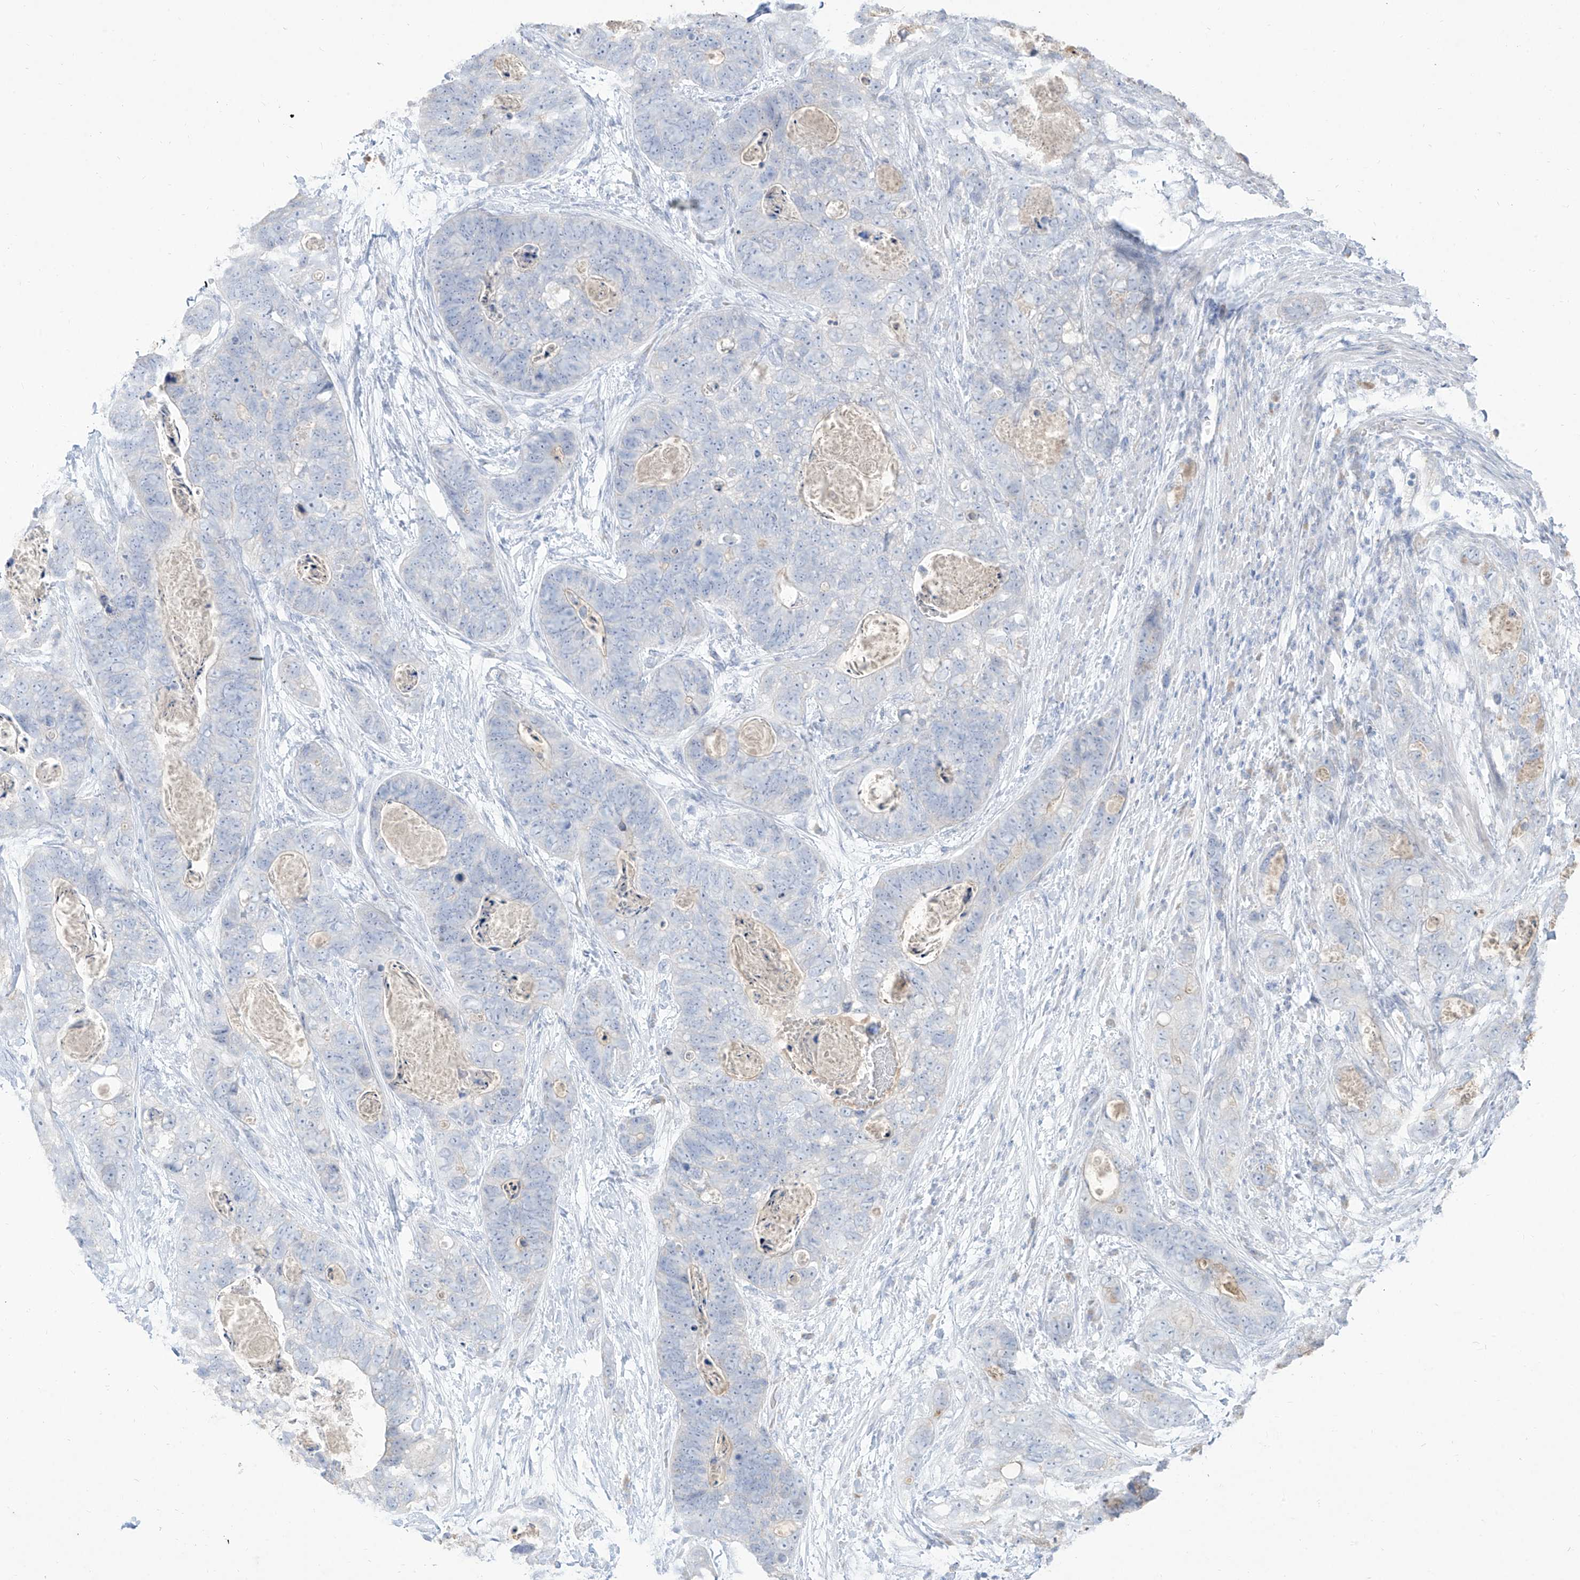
{"staining": {"intensity": "negative", "quantity": "none", "location": "none"}, "tissue": "stomach cancer", "cell_type": "Tumor cells", "image_type": "cancer", "snomed": [{"axis": "morphology", "description": "Adenocarcinoma, NOS"}, {"axis": "topography", "description": "Stomach"}], "caption": "Histopathology image shows no protein staining in tumor cells of stomach adenocarcinoma tissue.", "gene": "TGM4", "patient": {"sex": "female", "age": 89}}